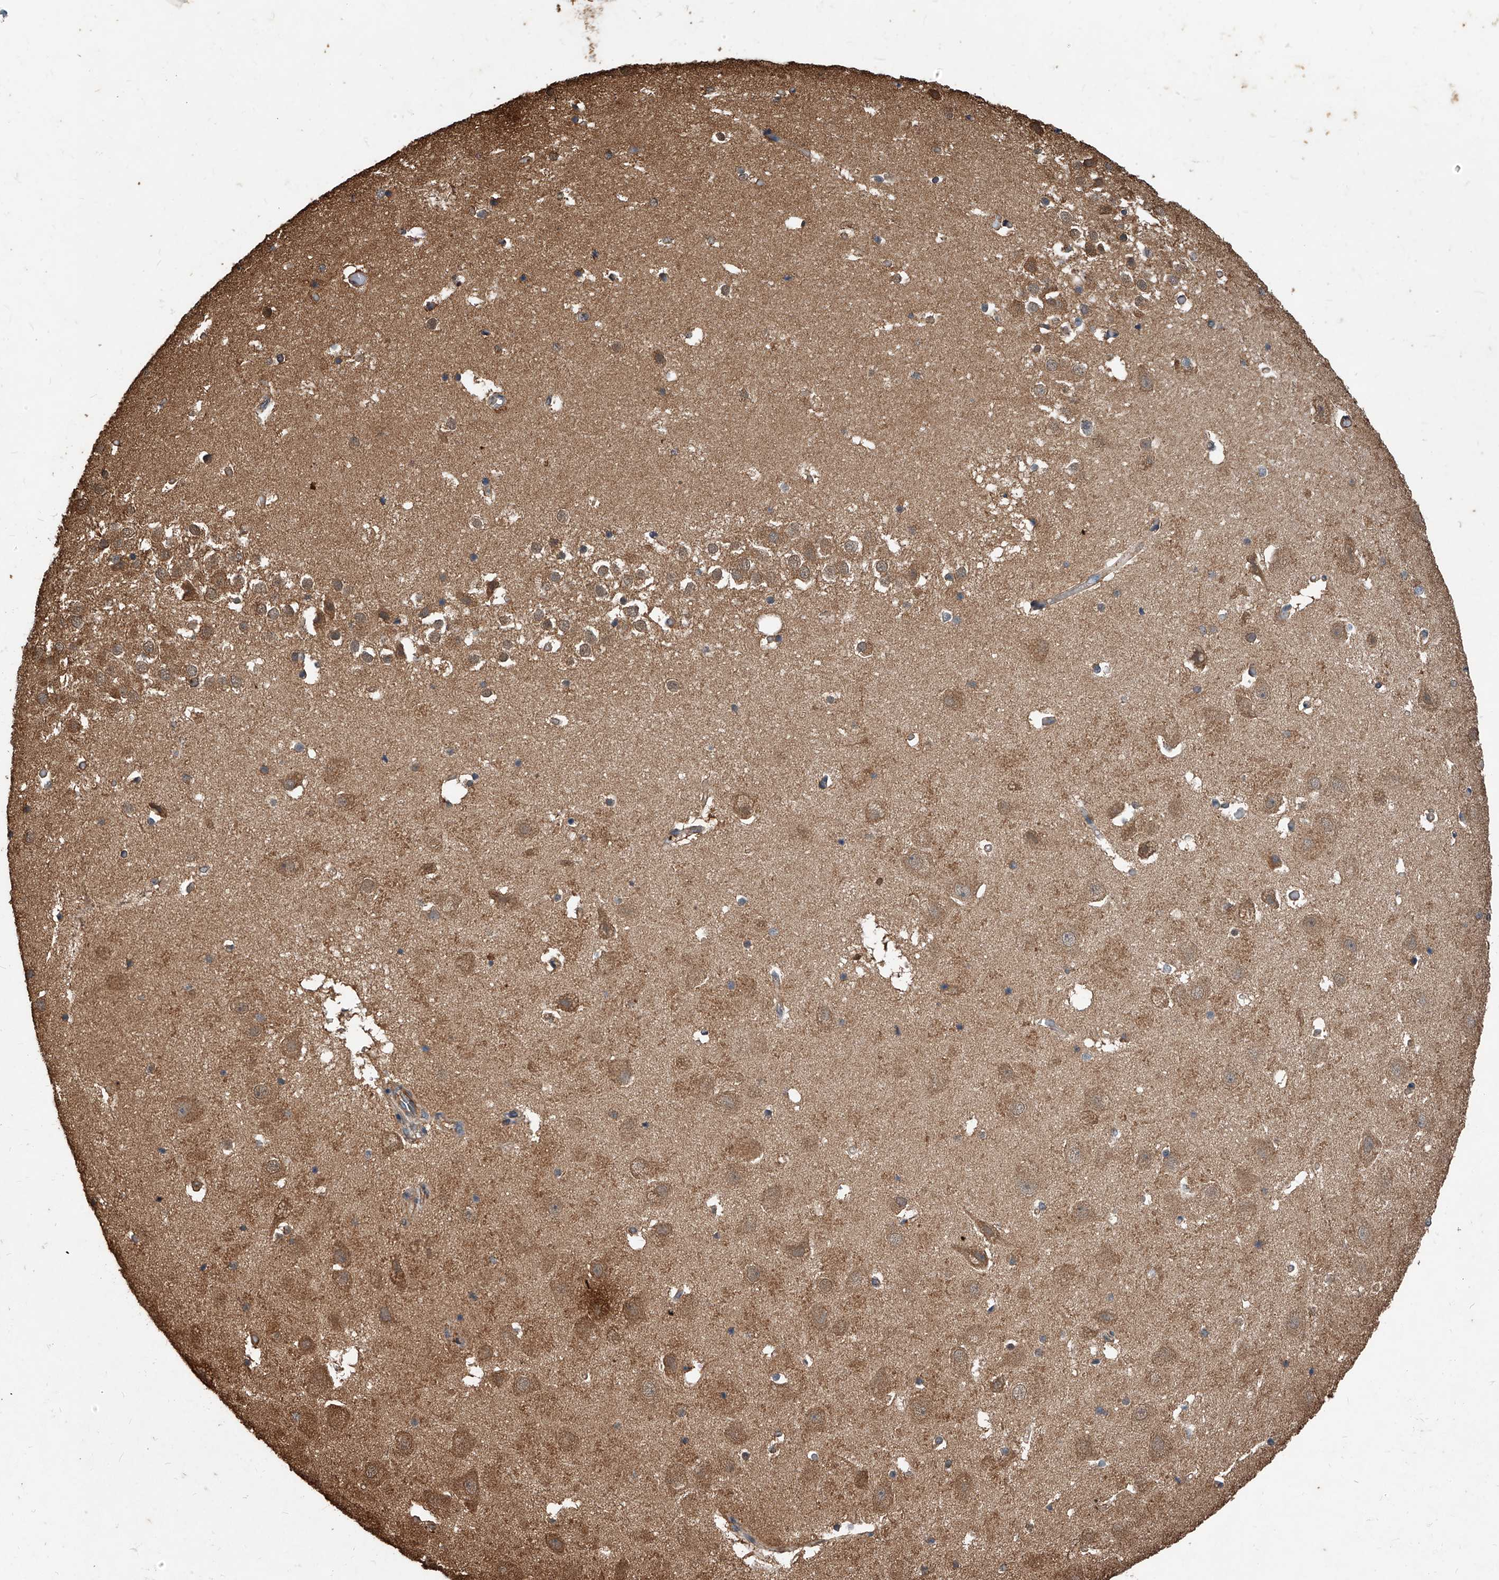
{"staining": {"intensity": "weak", "quantity": "25%-75%", "location": "cytoplasmic/membranous"}, "tissue": "hippocampus", "cell_type": "Glial cells", "image_type": "normal", "snomed": [{"axis": "morphology", "description": "Normal tissue, NOS"}, {"axis": "topography", "description": "Hippocampus"}], "caption": "Immunohistochemistry (IHC) of unremarkable hippocampus exhibits low levels of weak cytoplasmic/membranous staining in about 25%-75% of glial cells.", "gene": "UCP2", "patient": {"sex": "female", "age": 52}}